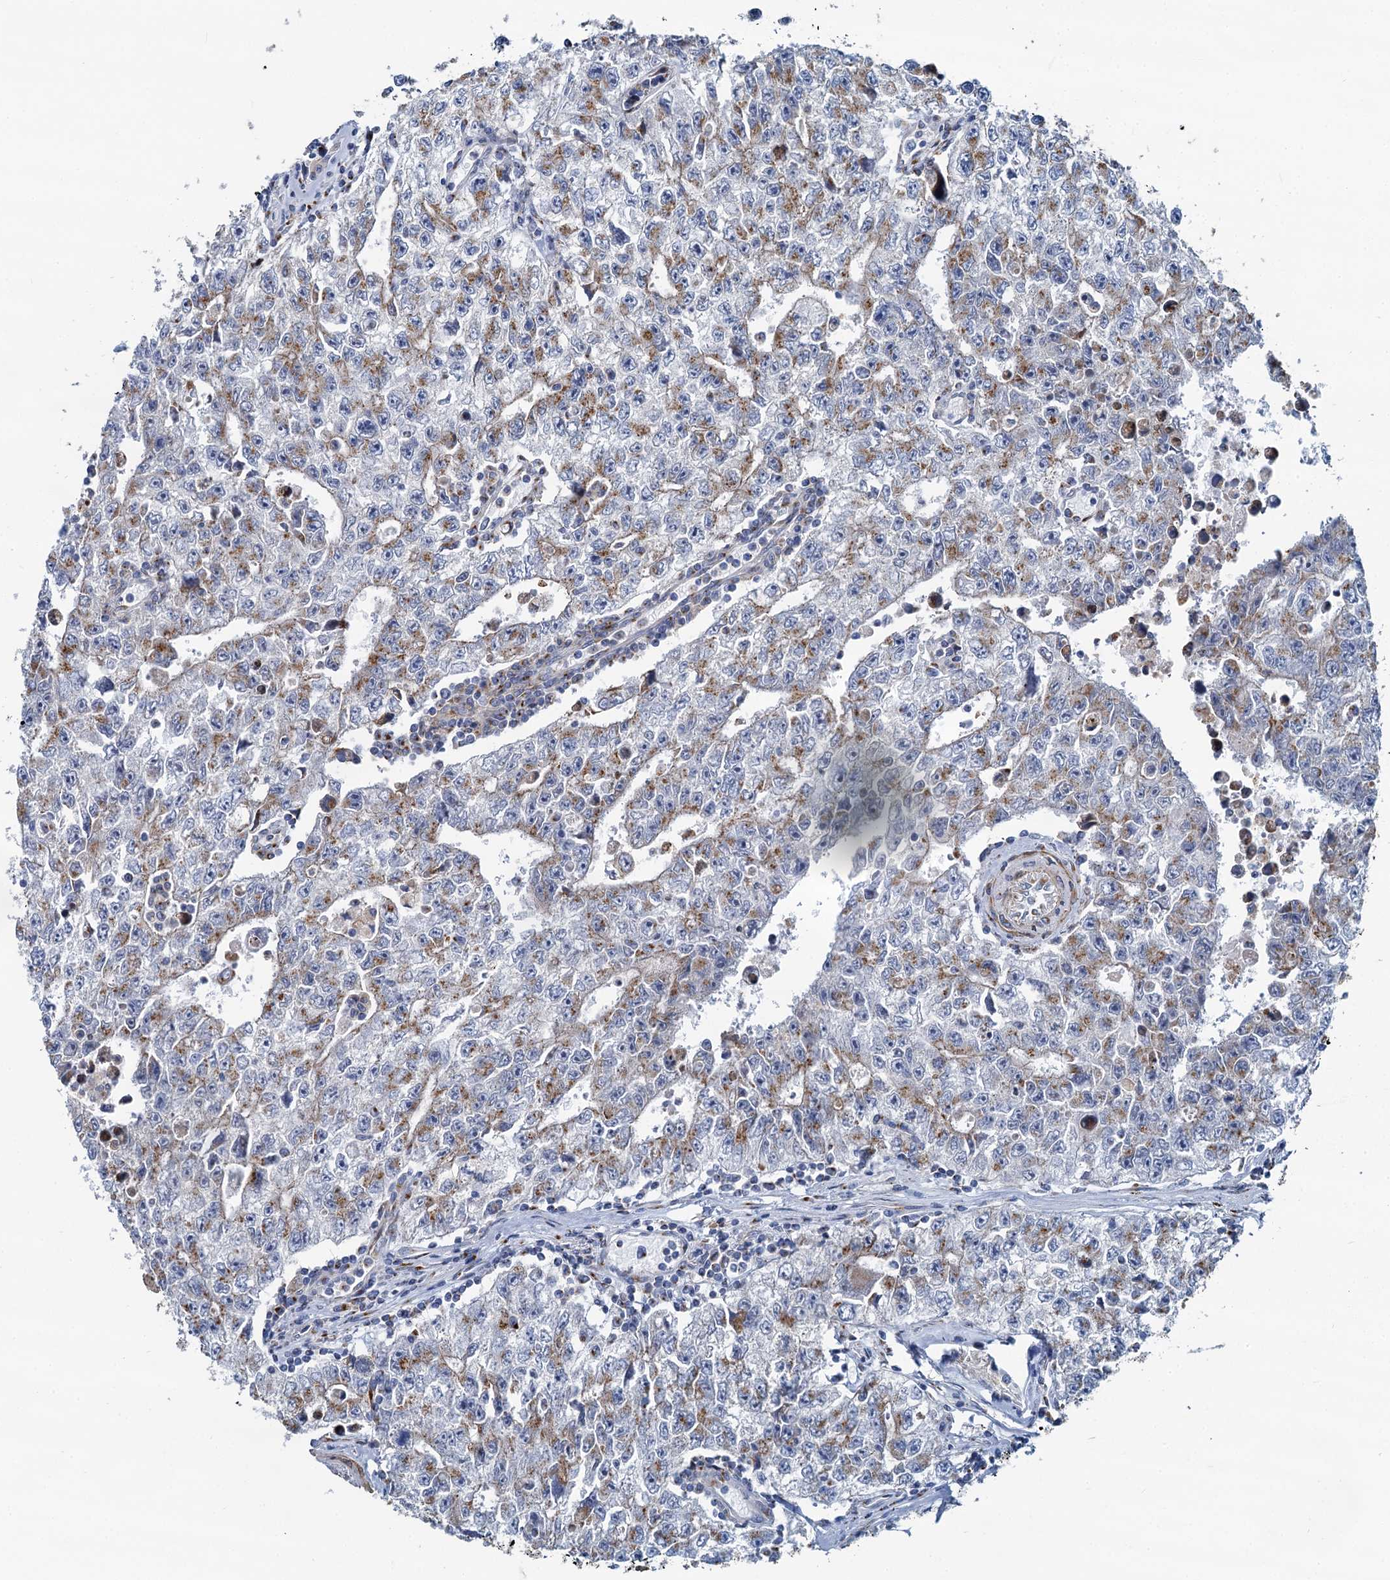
{"staining": {"intensity": "moderate", "quantity": "25%-75%", "location": "cytoplasmic/membranous"}, "tissue": "testis cancer", "cell_type": "Tumor cells", "image_type": "cancer", "snomed": [{"axis": "morphology", "description": "Carcinoma, Embryonal, NOS"}, {"axis": "topography", "description": "Testis"}], "caption": "DAB immunohistochemical staining of human testis embryonal carcinoma reveals moderate cytoplasmic/membranous protein positivity in about 25%-75% of tumor cells.", "gene": "BET1L", "patient": {"sex": "male", "age": 17}}